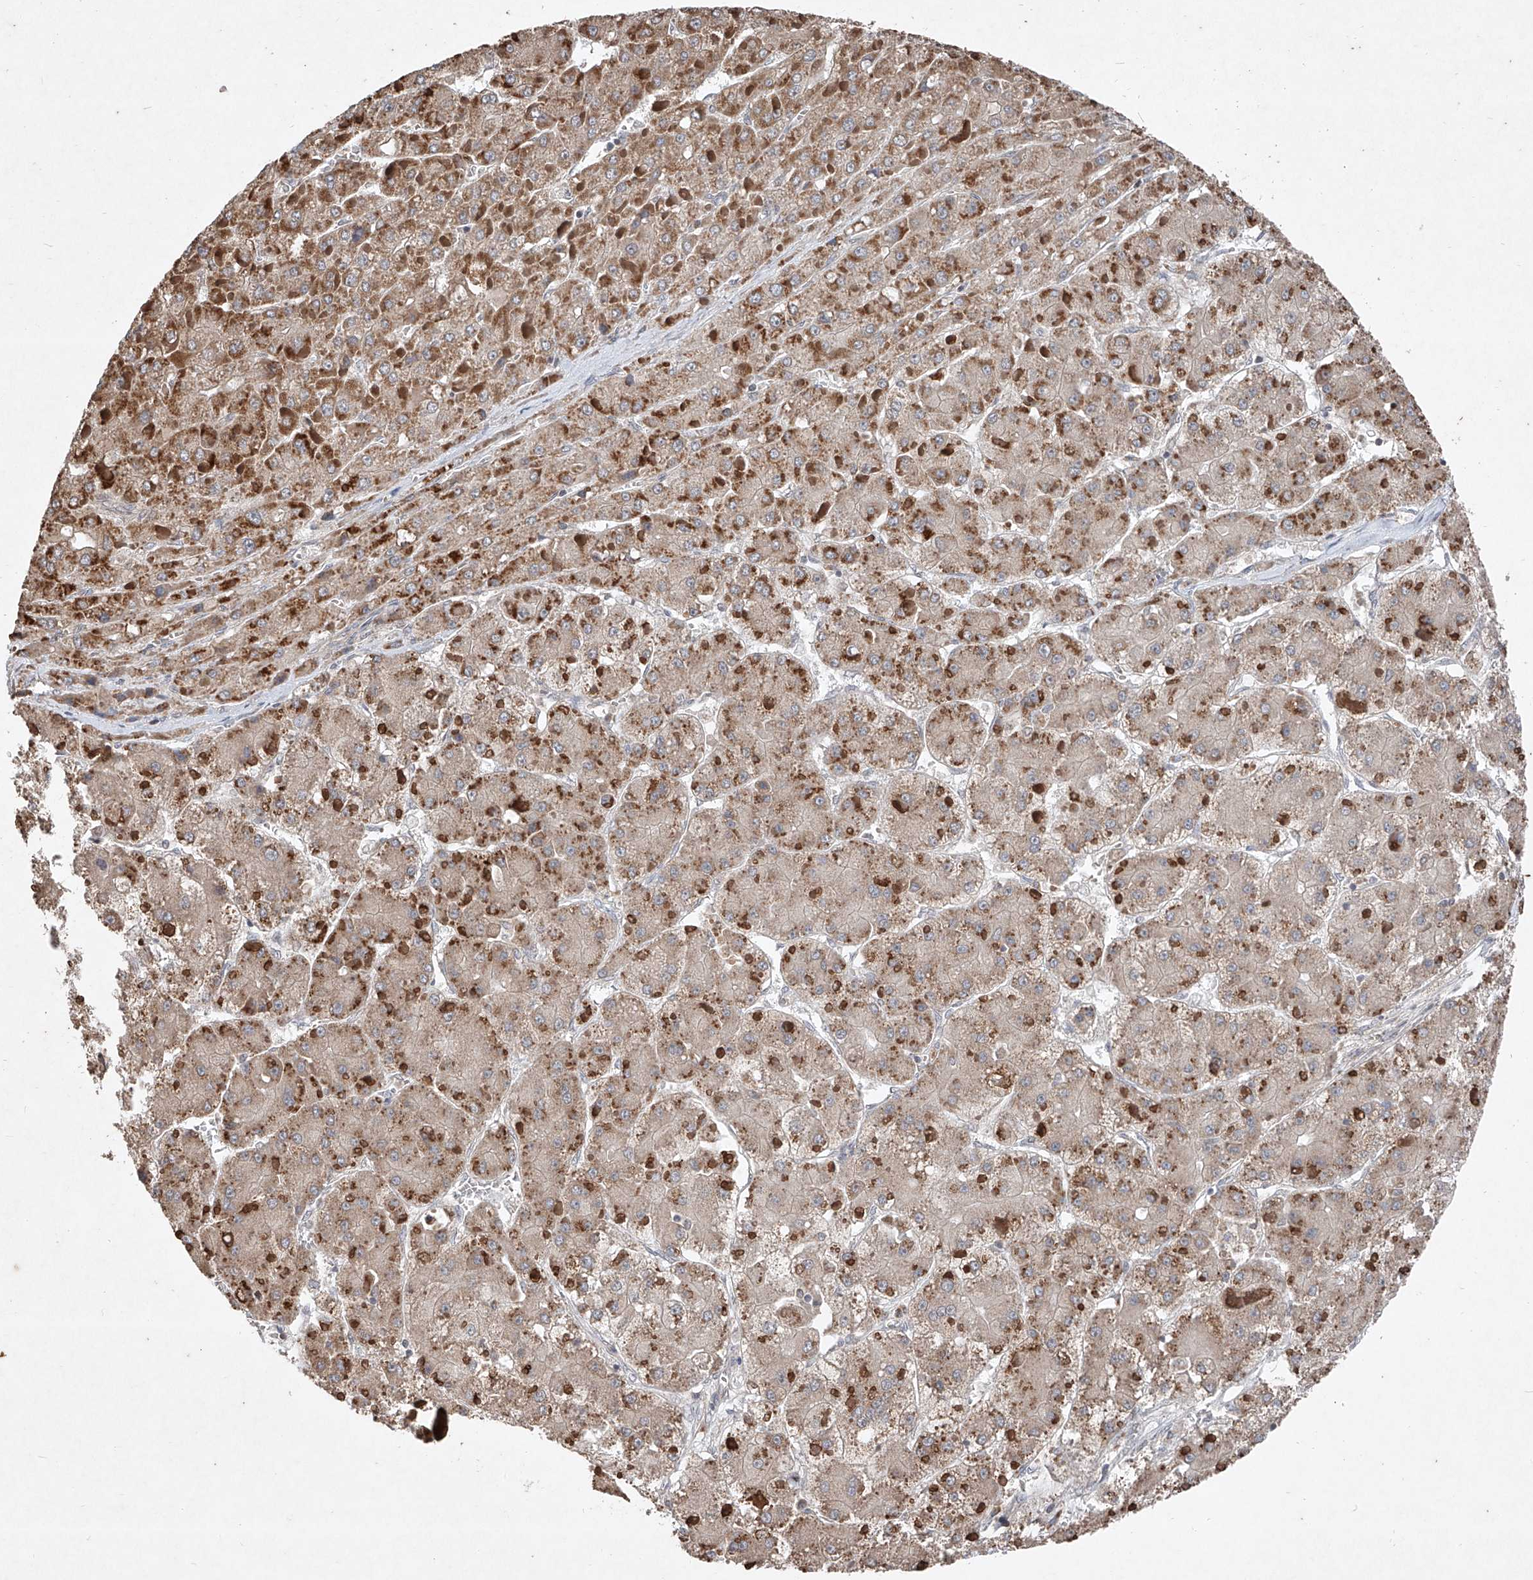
{"staining": {"intensity": "moderate", "quantity": "25%-75%", "location": "cytoplasmic/membranous"}, "tissue": "liver cancer", "cell_type": "Tumor cells", "image_type": "cancer", "snomed": [{"axis": "morphology", "description": "Carcinoma, Hepatocellular, NOS"}, {"axis": "topography", "description": "Liver"}], "caption": "Human liver cancer (hepatocellular carcinoma) stained for a protein (brown) demonstrates moderate cytoplasmic/membranous positive positivity in approximately 25%-75% of tumor cells.", "gene": "ABCD3", "patient": {"sex": "female", "age": 73}}